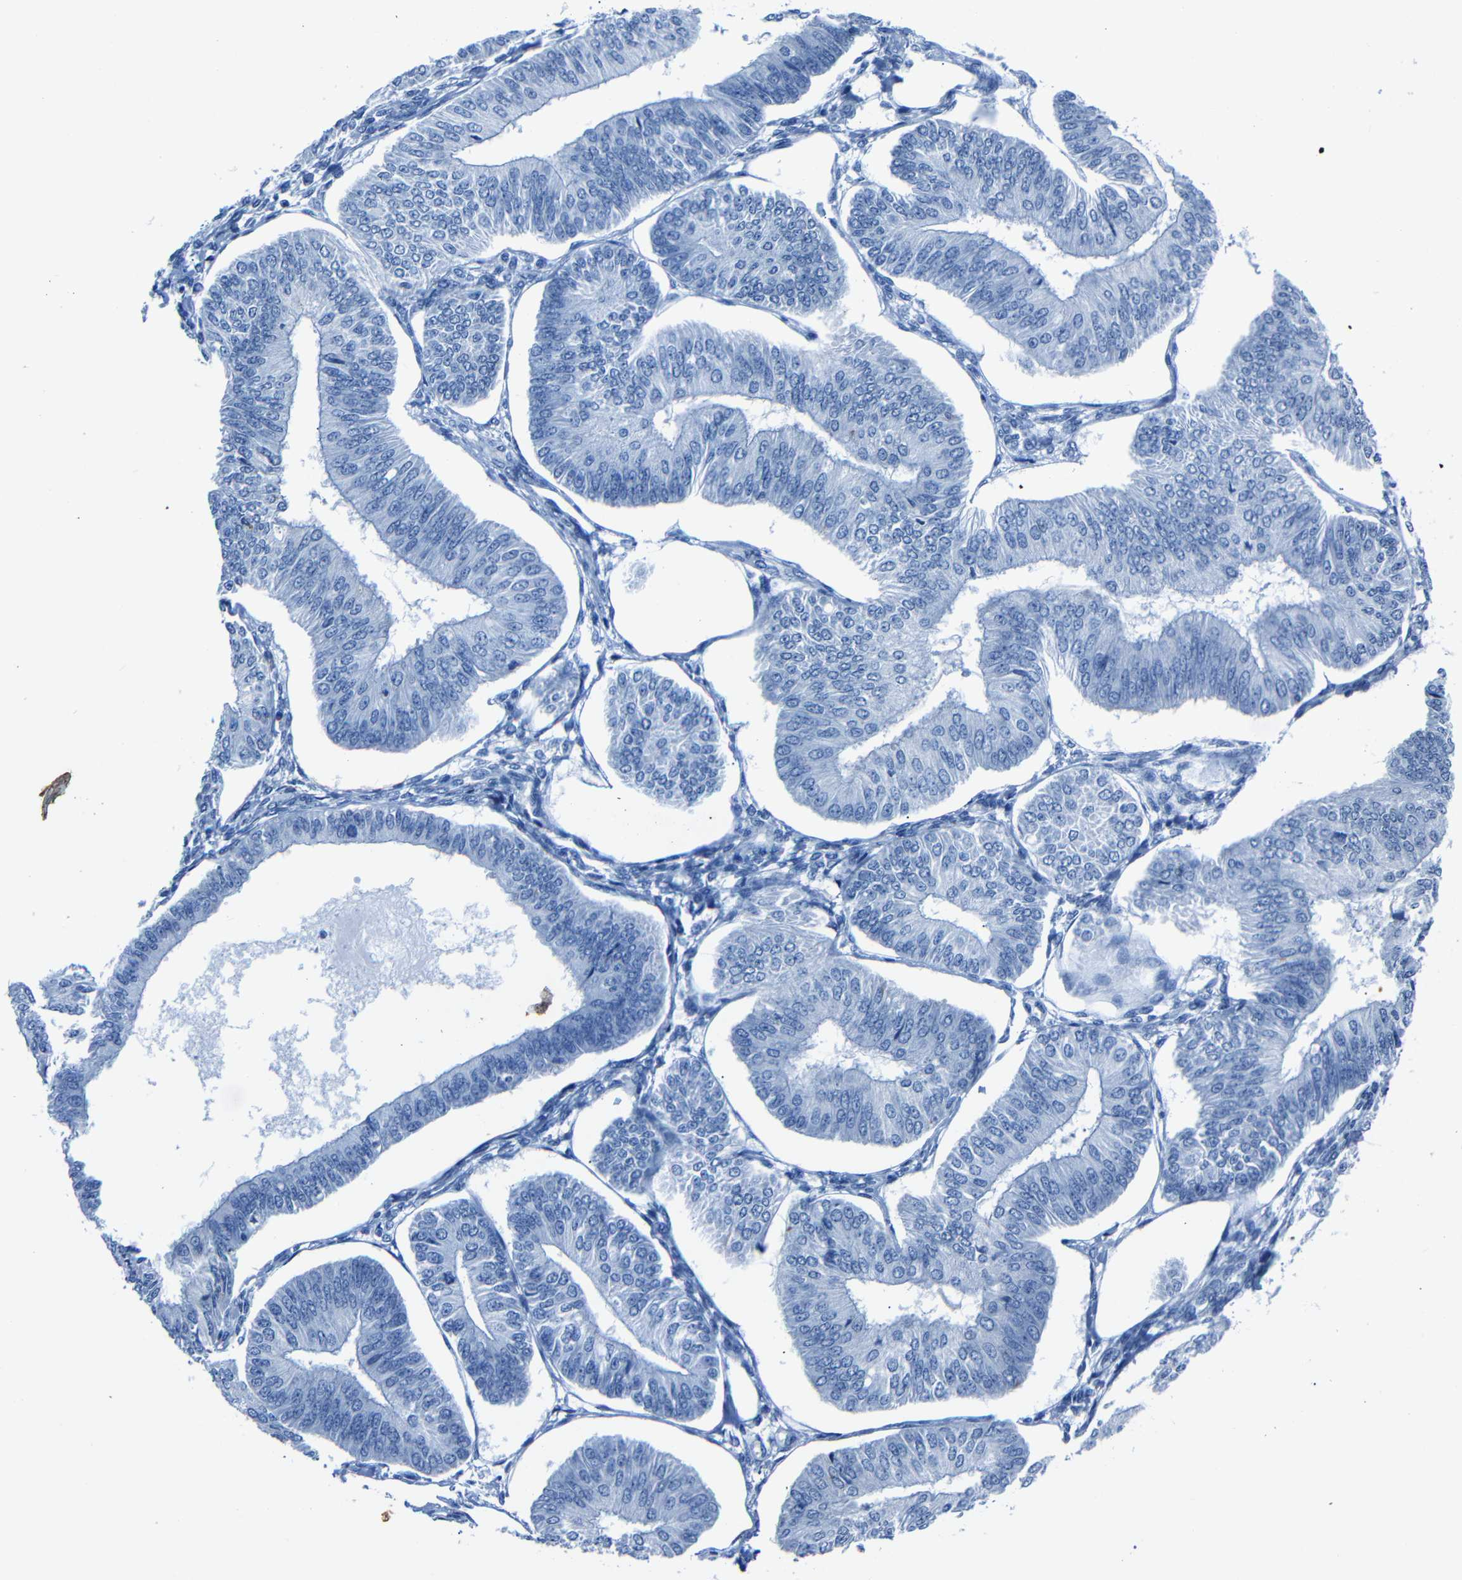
{"staining": {"intensity": "negative", "quantity": "none", "location": "none"}, "tissue": "endometrial cancer", "cell_type": "Tumor cells", "image_type": "cancer", "snomed": [{"axis": "morphology", "description": "Adenocarcinoma, NOS"}, {"axis": "topography", "description": "Endometrium"}], "caption": "IHC of adenocarcinoma (endometrial) demonstrates no positivity in tumor cells.", "gene": "CLDN11", "patient": {"sex": "female", "age": 58}}